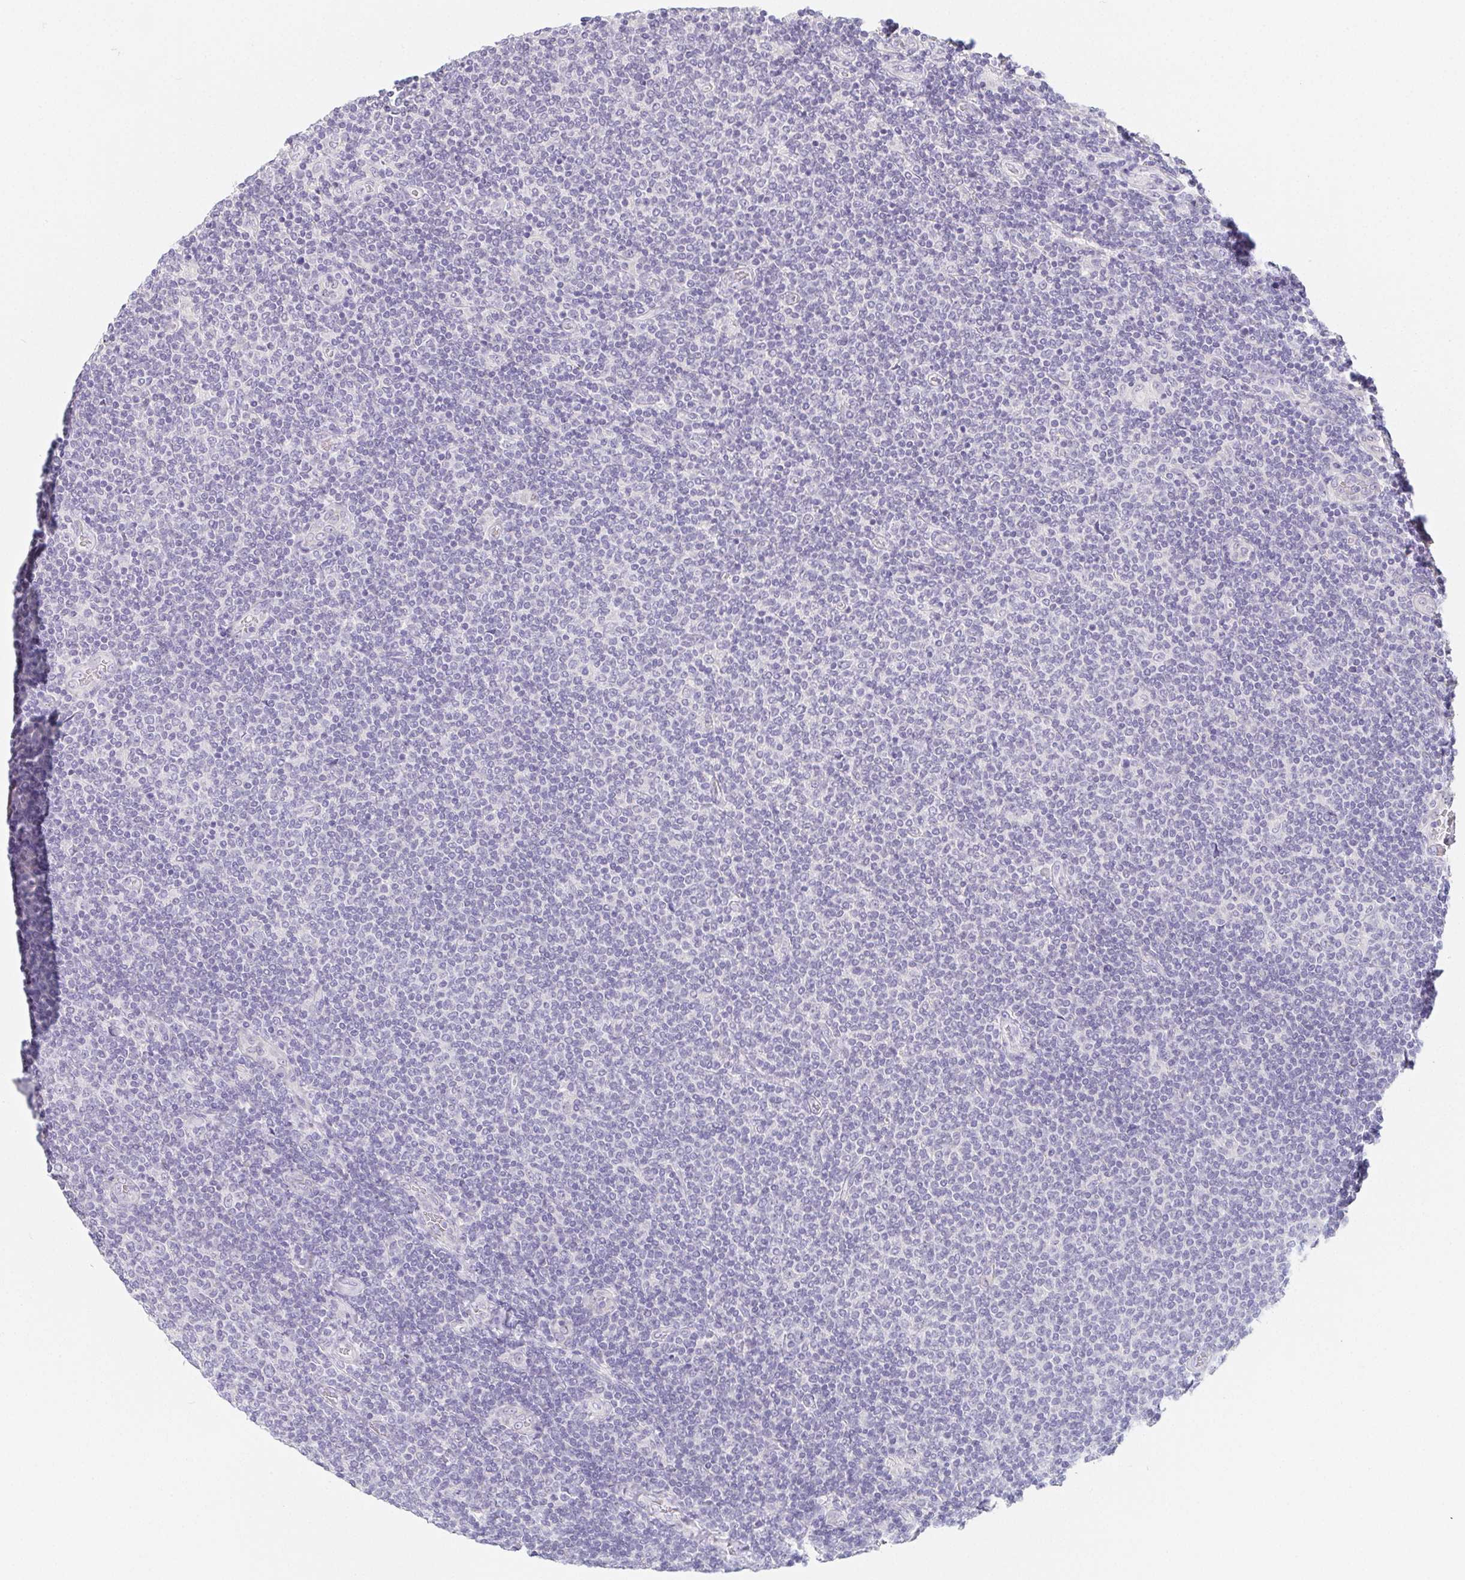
{"staining": {"intensity": "negative", "quantity": "none", "location": "none"}, "tissue": "lymphoma", "cell_type": "Tumor cells", "image_type": "cancer", "snomed": [{"axis": "morphology", "description": "Malignant lymphoma, non-Hodgkin's type, Low grade"}, {"axis": "topography", "description": "Lymph node"}], "caption": "DAB (3,3'-diaminobenzidine) immunohistochemical staining of human malignant lymphoma, non-Hodgkin's type (low-grade) shows no significant positivity in tumor cells.", "gene": "GLIPR1L1", "patient": {"sex": "male", "age": 52}}